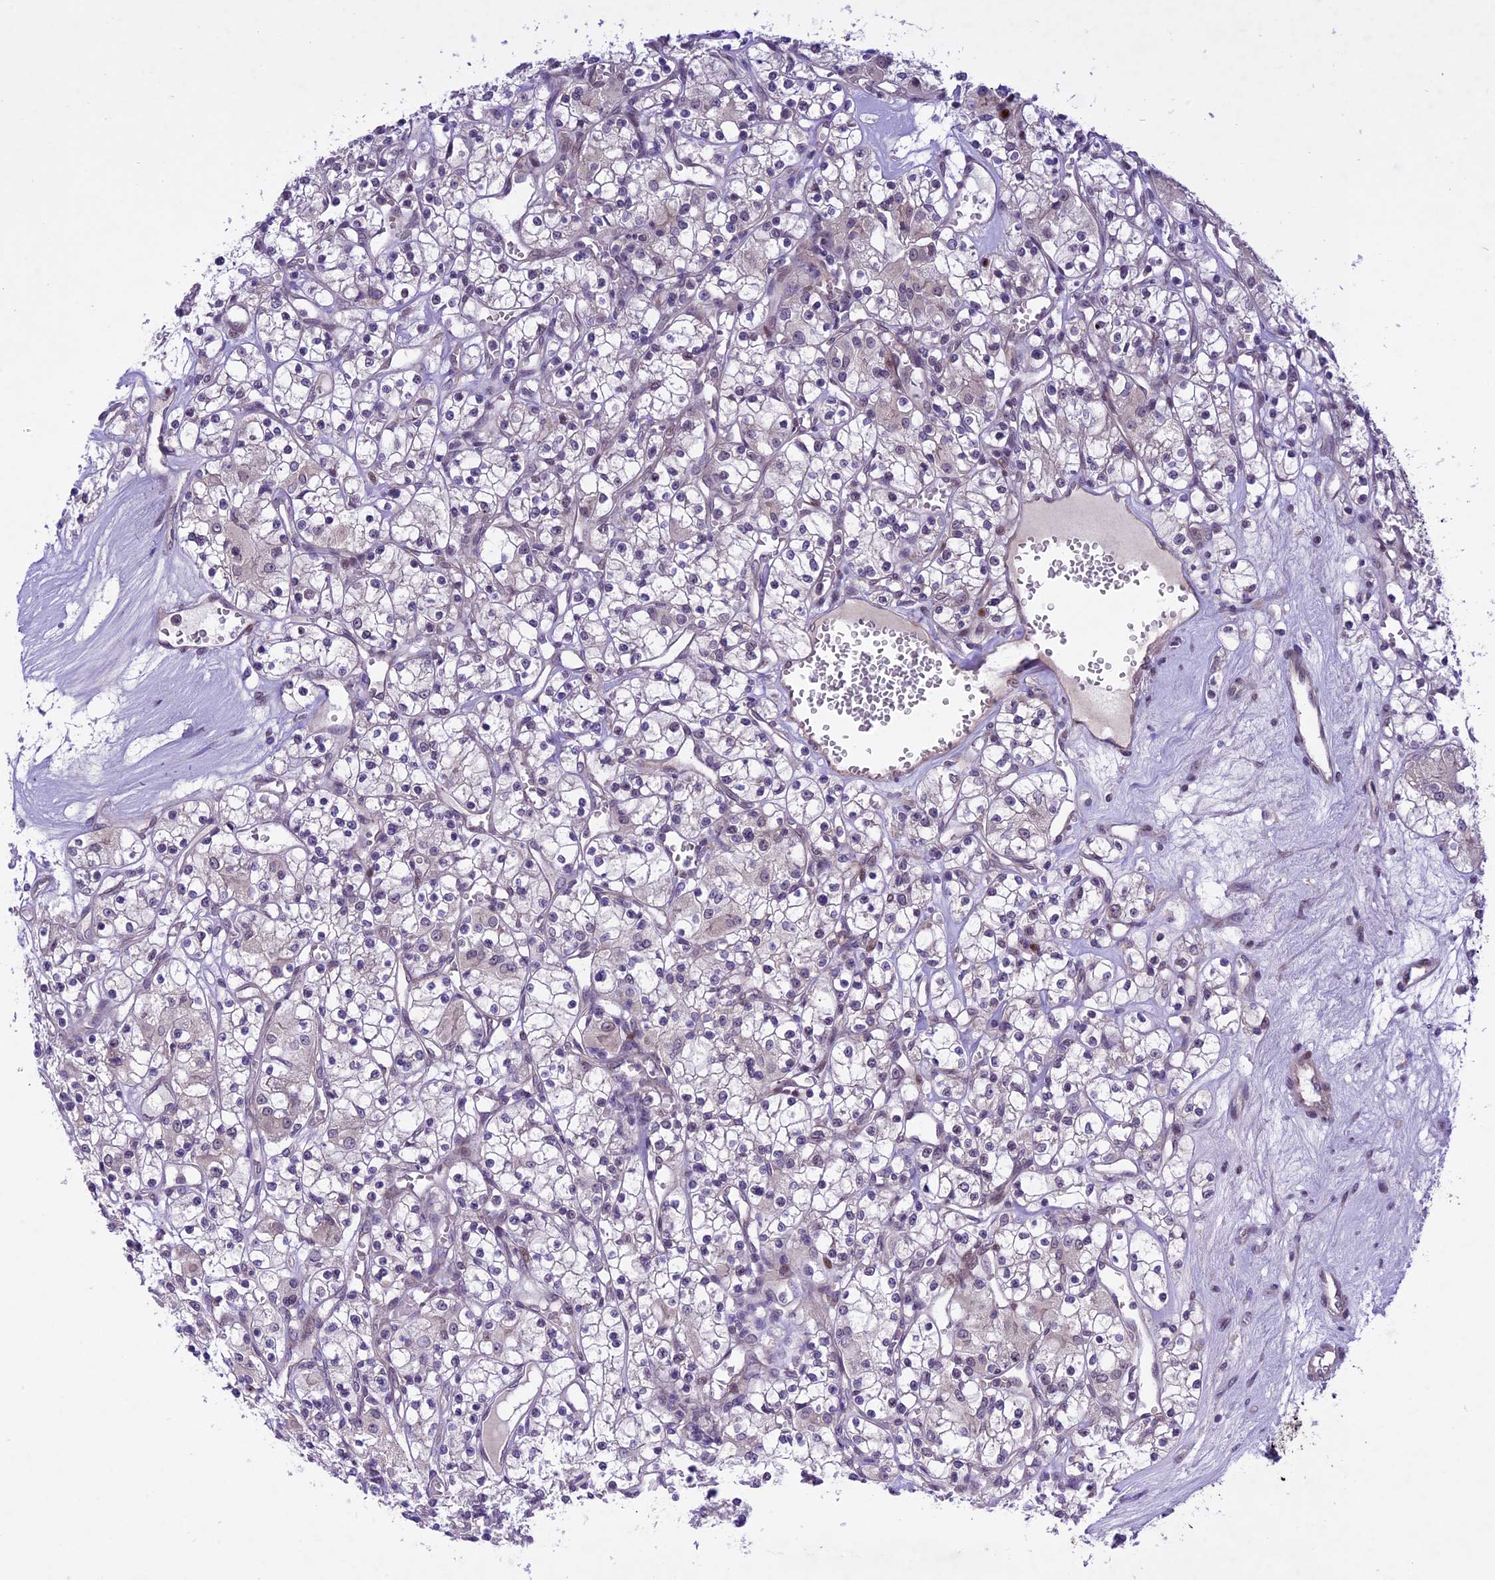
{"staining": {"intensity": "negative", "quantity": "none", "location": "none"}, "tissue": "renal cancer", "cell_type": "Tumor cells", "image_type": "cancer", "snomed": [{"axis": "morphology", "description": "Adenocarcinoma, NOS"}, {"axis": "topography", "description": "Kidney"}], "caption": "This is an immunohistochemistry histopathology image of adenocarcinoma (renal). There is no positivity in tumor cells.", "gene": "SPRED1", "patient": {"sex": "female", "age": 59}}